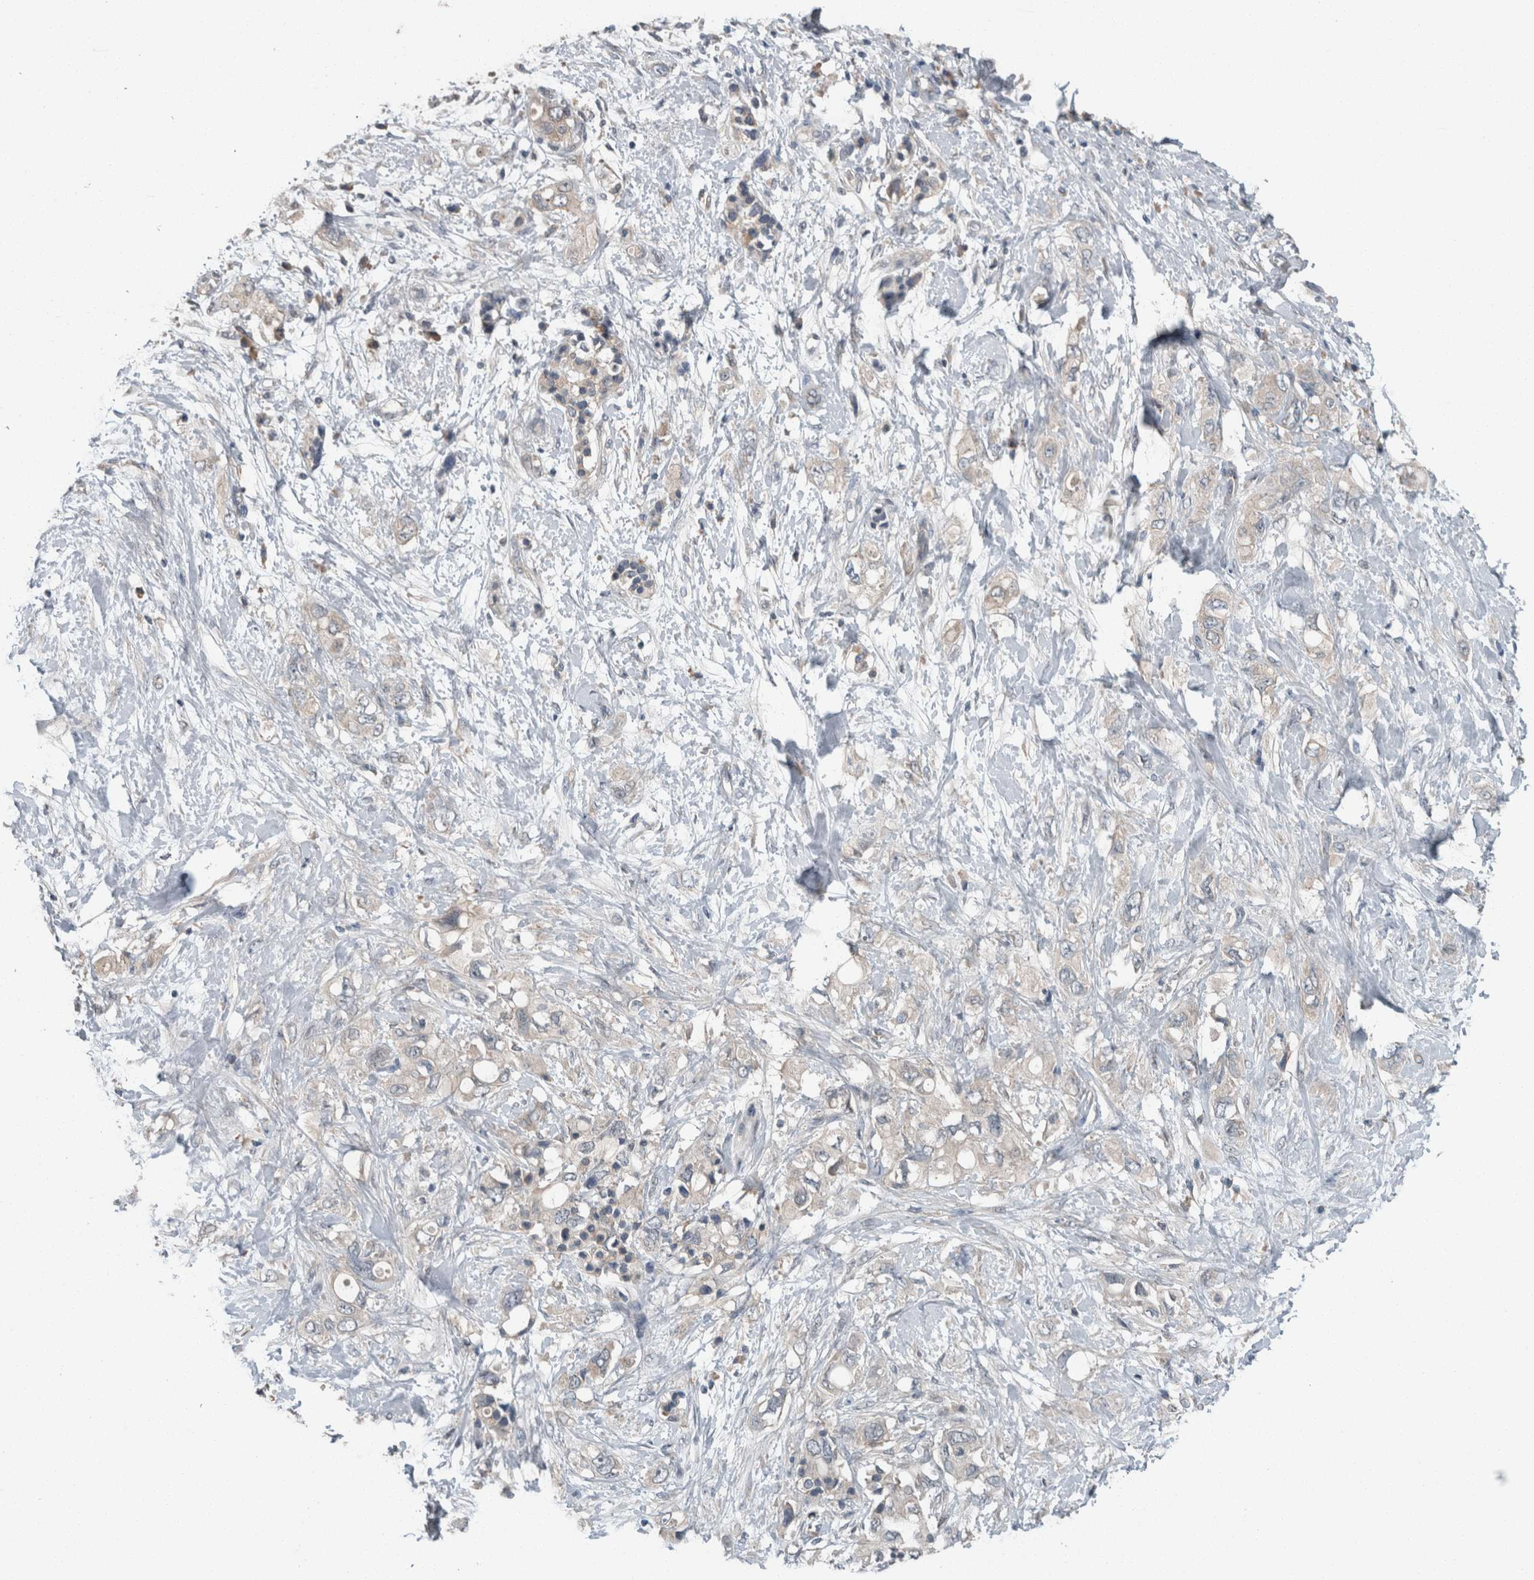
{"staining": {"intensity": "weak", "quantity": "25%-75%", "location": "cytoplasmic/membranous"}, "tissue": "pancreatic cancer", "cell_type": "Tumor cells", "image_type": "cancer", "snomed": [{"axis": "morphology", "description": "Adenocarcinoma, NOS"}, {"axis": "topography", "description": "Pancreas"}], "caption": "IHC (DAB) staining of human pancreatic cancer (adenocarcinoma) exhibits weak cytoplasmic/membranous protein expression in approximately 25%-75% of tumor cells.", "gene": "KNTC1", "patient": {"sex": "female", "age": 56}}